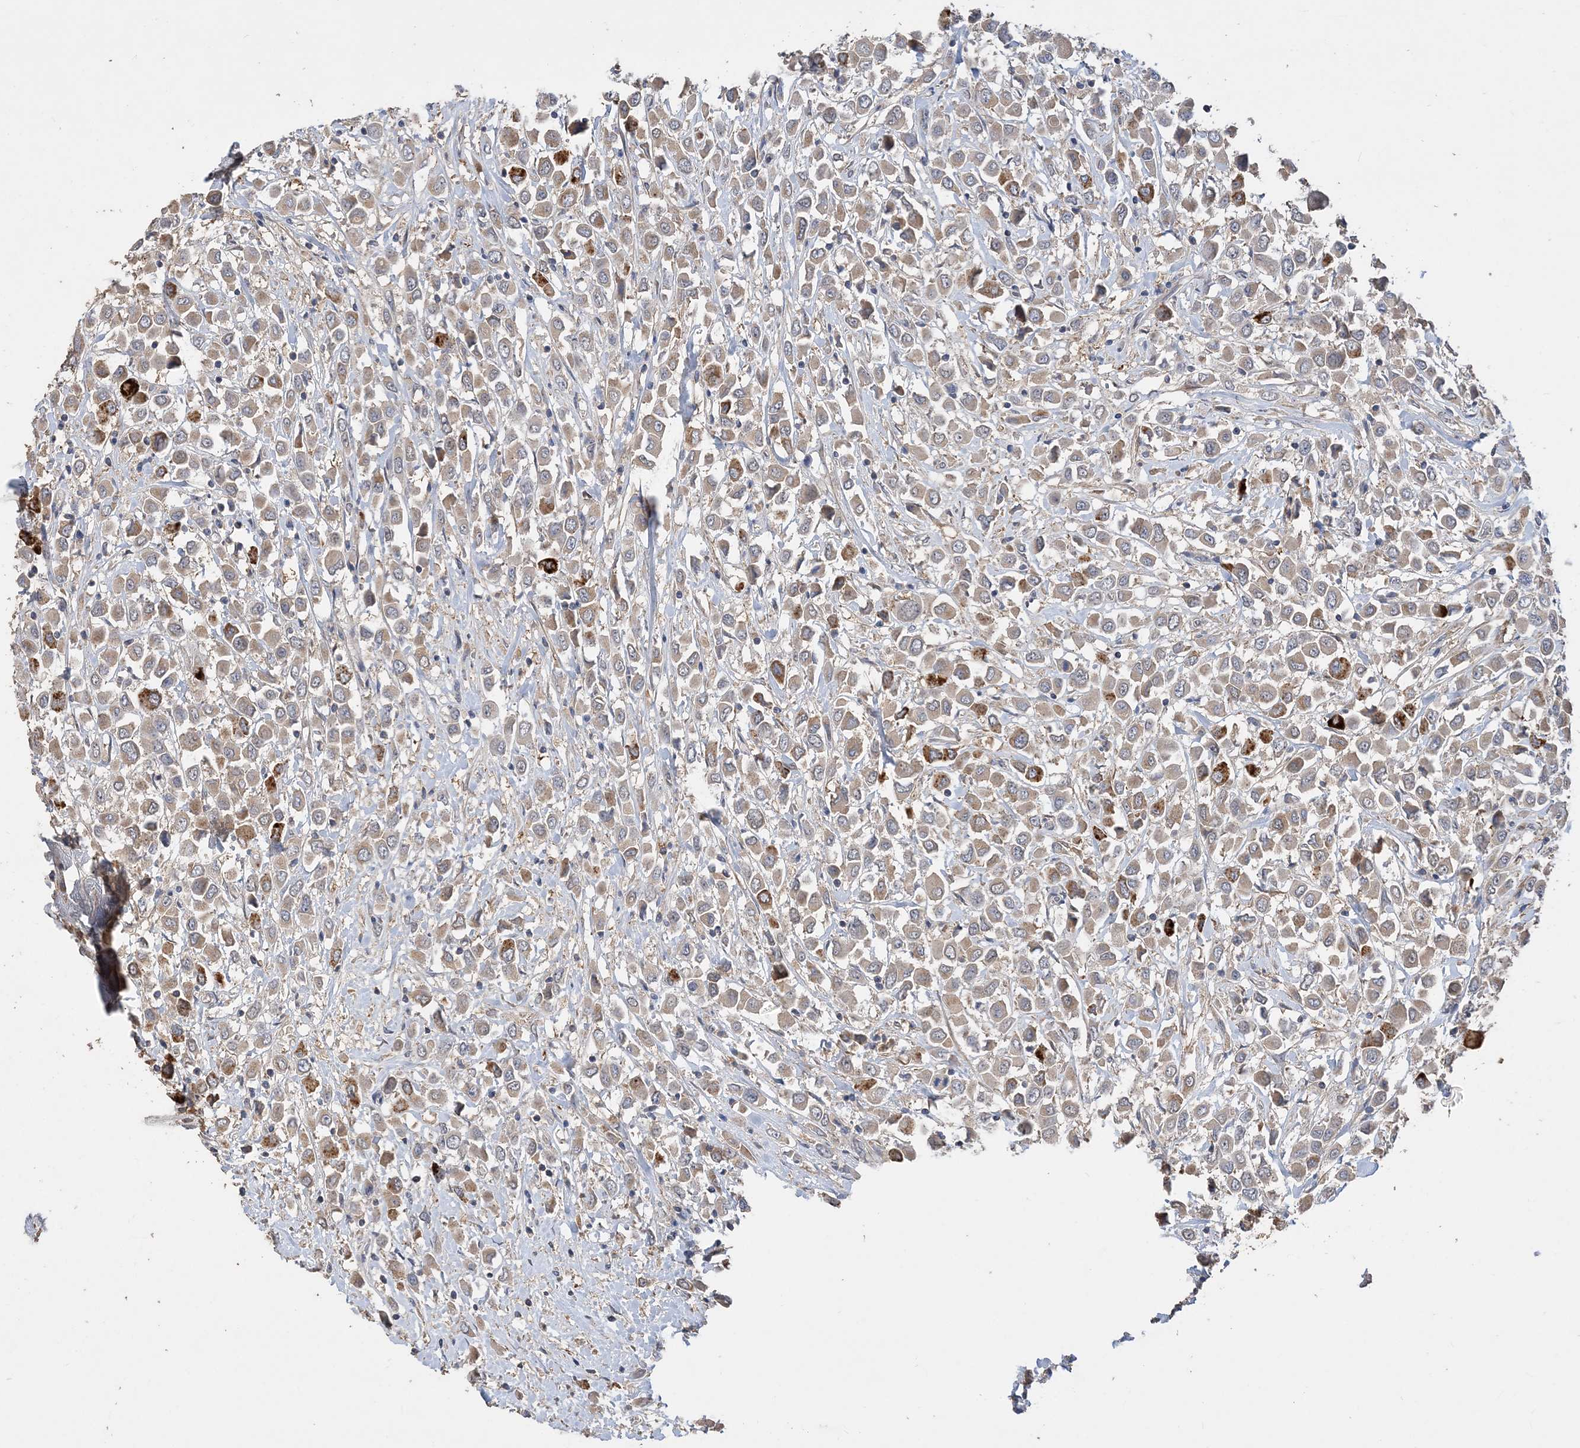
{"staining": {"intensity": "strong", "quantity": "<25%", "location": "cytoplasmic/membranous"}, "tissue": "breast cancer", "cell_type": "Tumor cells", "image_type": "cancer", "snomed": [{"axis": "morphology", "description": "Duct carcinoma"}, {"axis": "topography", "description": "Breast"}], "caption": "Strong cytoplasmic/membranous protein positivity is identified in approximately <25% of tumor cells in breast intraductal carcinoma.", "gene": "GRINA", "patient": {"sex": "female", "age": 61}}